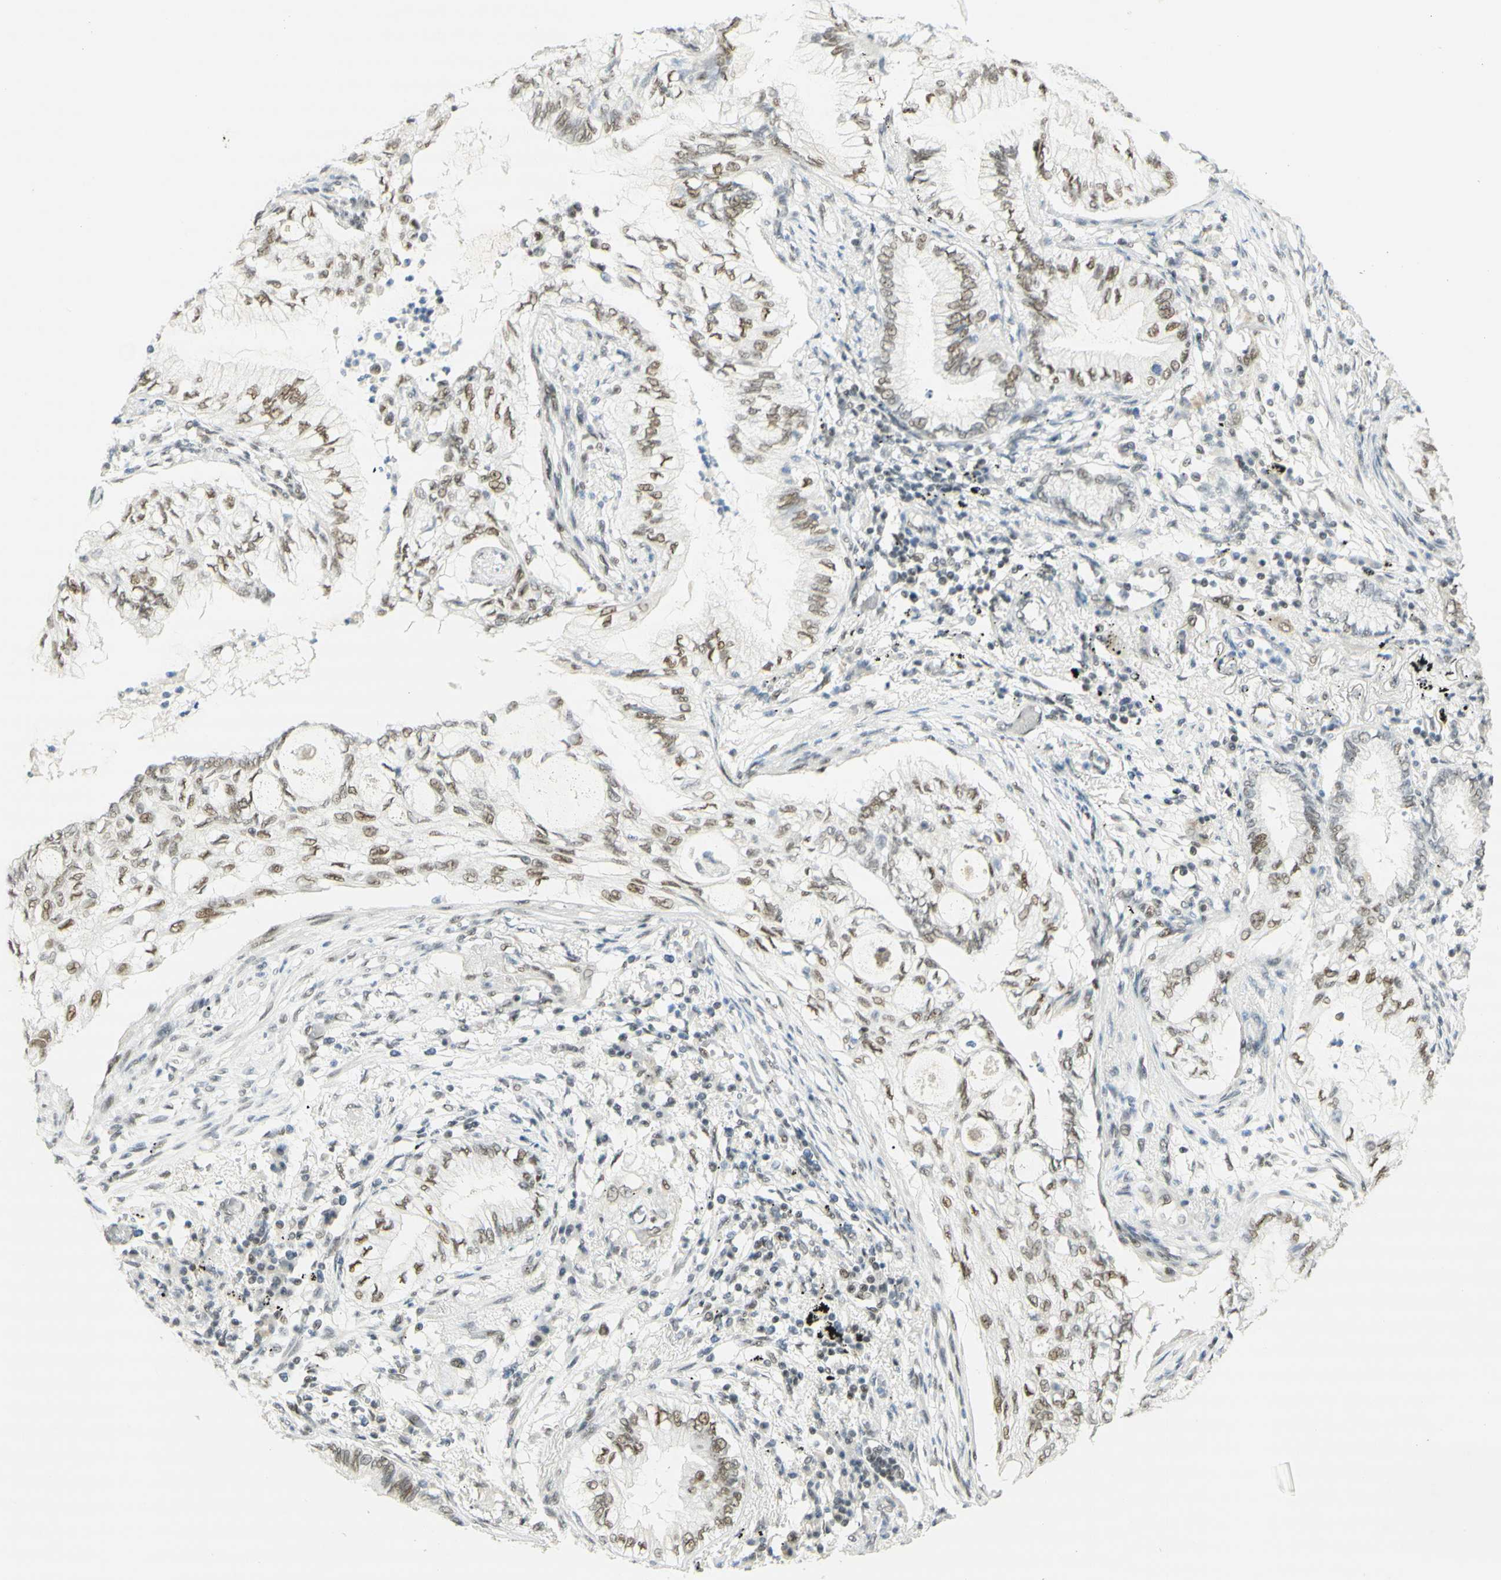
{"staining": {"intensity": "weak", "quantity": ">75%", "location": "nuclear"}, "tissue": "lung cancer", "cell_type": "Tumor cells", "image_type": "cancer", "snomed": [{"axis": "morphology", "description": "Normal tissue, NOS"}, {"axis": "morphology", "description": "Adenocarcinoma, NOS"}, {"axis": "topography", "description": "Bronchus"}, {"axis": "topography", "description": "Lung"}], "caption": "Immunohistochemical staining of adenocarcinoma (lung) reveals weak nuclear protein positivity in approximately >75% of tumor cells.", "gene": "PMS2", "patient": {"sex": "female", "age": 70}}